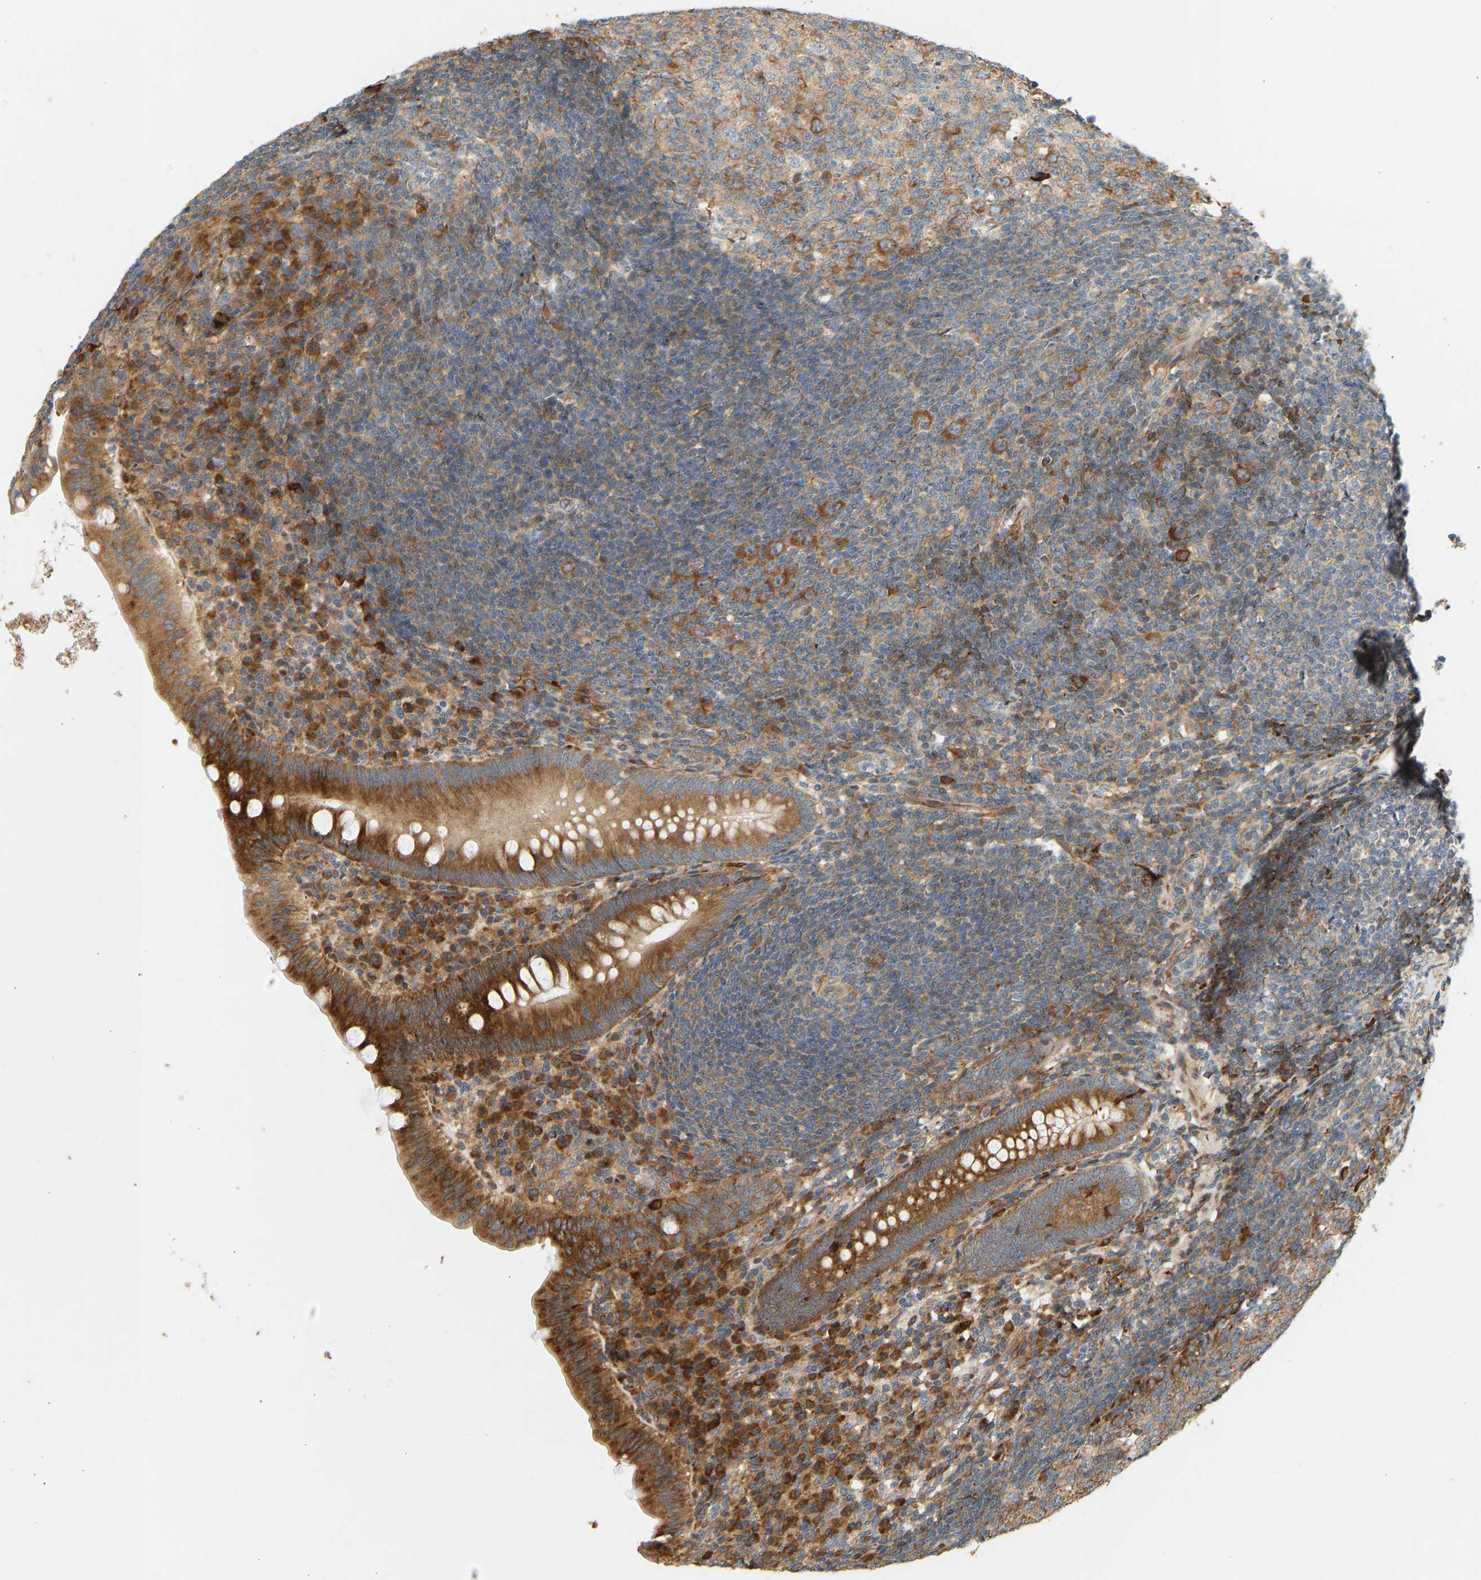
{"staining": {"intensity": "strong", "quantity": ">75%", "location": "cytoplasmic/membranous"}, "tissue": "appendix", "cell_type": "Glandular cells", "image_type": "normal", "snomed": [{"axis": "morphology", "description": "Normal tissue, NOS"}, {"axis": "topography", "description": "Appendix"}], "caption": "Approximately >75% of glandular cells in unremarkable human appendix exhibit strong cytoplasmic/membranous protein staining as visualized by brown immunohistochemical staining.", "gene": "RPS14", "patient": {"sex": "male", "age": 56}}